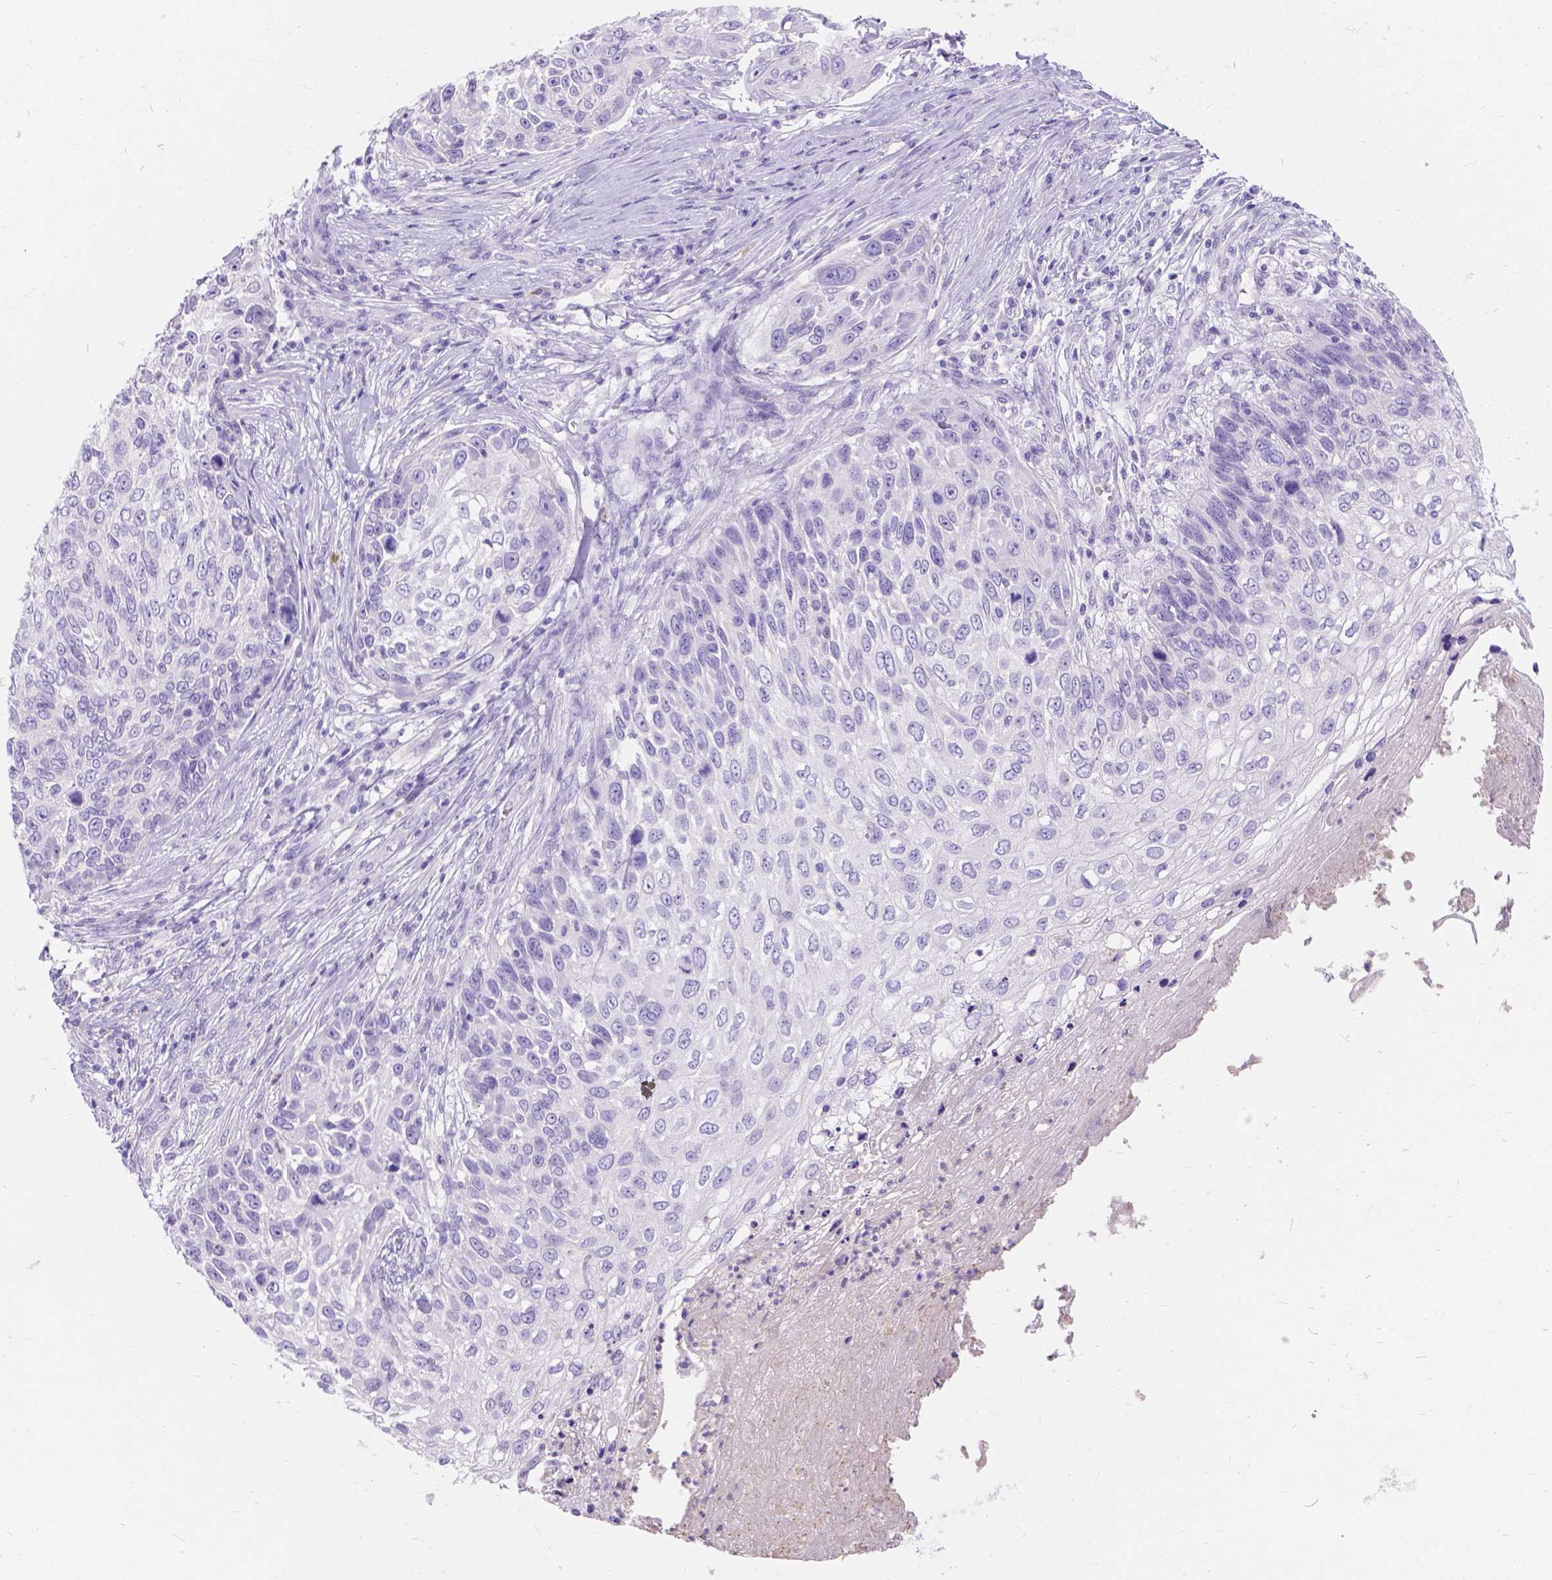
{"staining": {"intensity": "negative", "quantity": "none", "location": "none"}, "tissue": "skin cancer", "cell_type": "Tumor cells", "image_type": "cancer", "snomed": [{"axis": "morphology", "description": "Squamous cell carcinoma, NOS"}, {"axis": "topography", "description": "Skin"}], "caption": "An immunohistochemistry (IHC) image of skin cancer (squamous cell carcinoma) is shown. There is no staining in tumor cells of skin cancer (squamous cell carcinoma). Nuclei are stained in blue.", "gene": "GNRHR", "patient": {"sex": "male", "age": 92}}